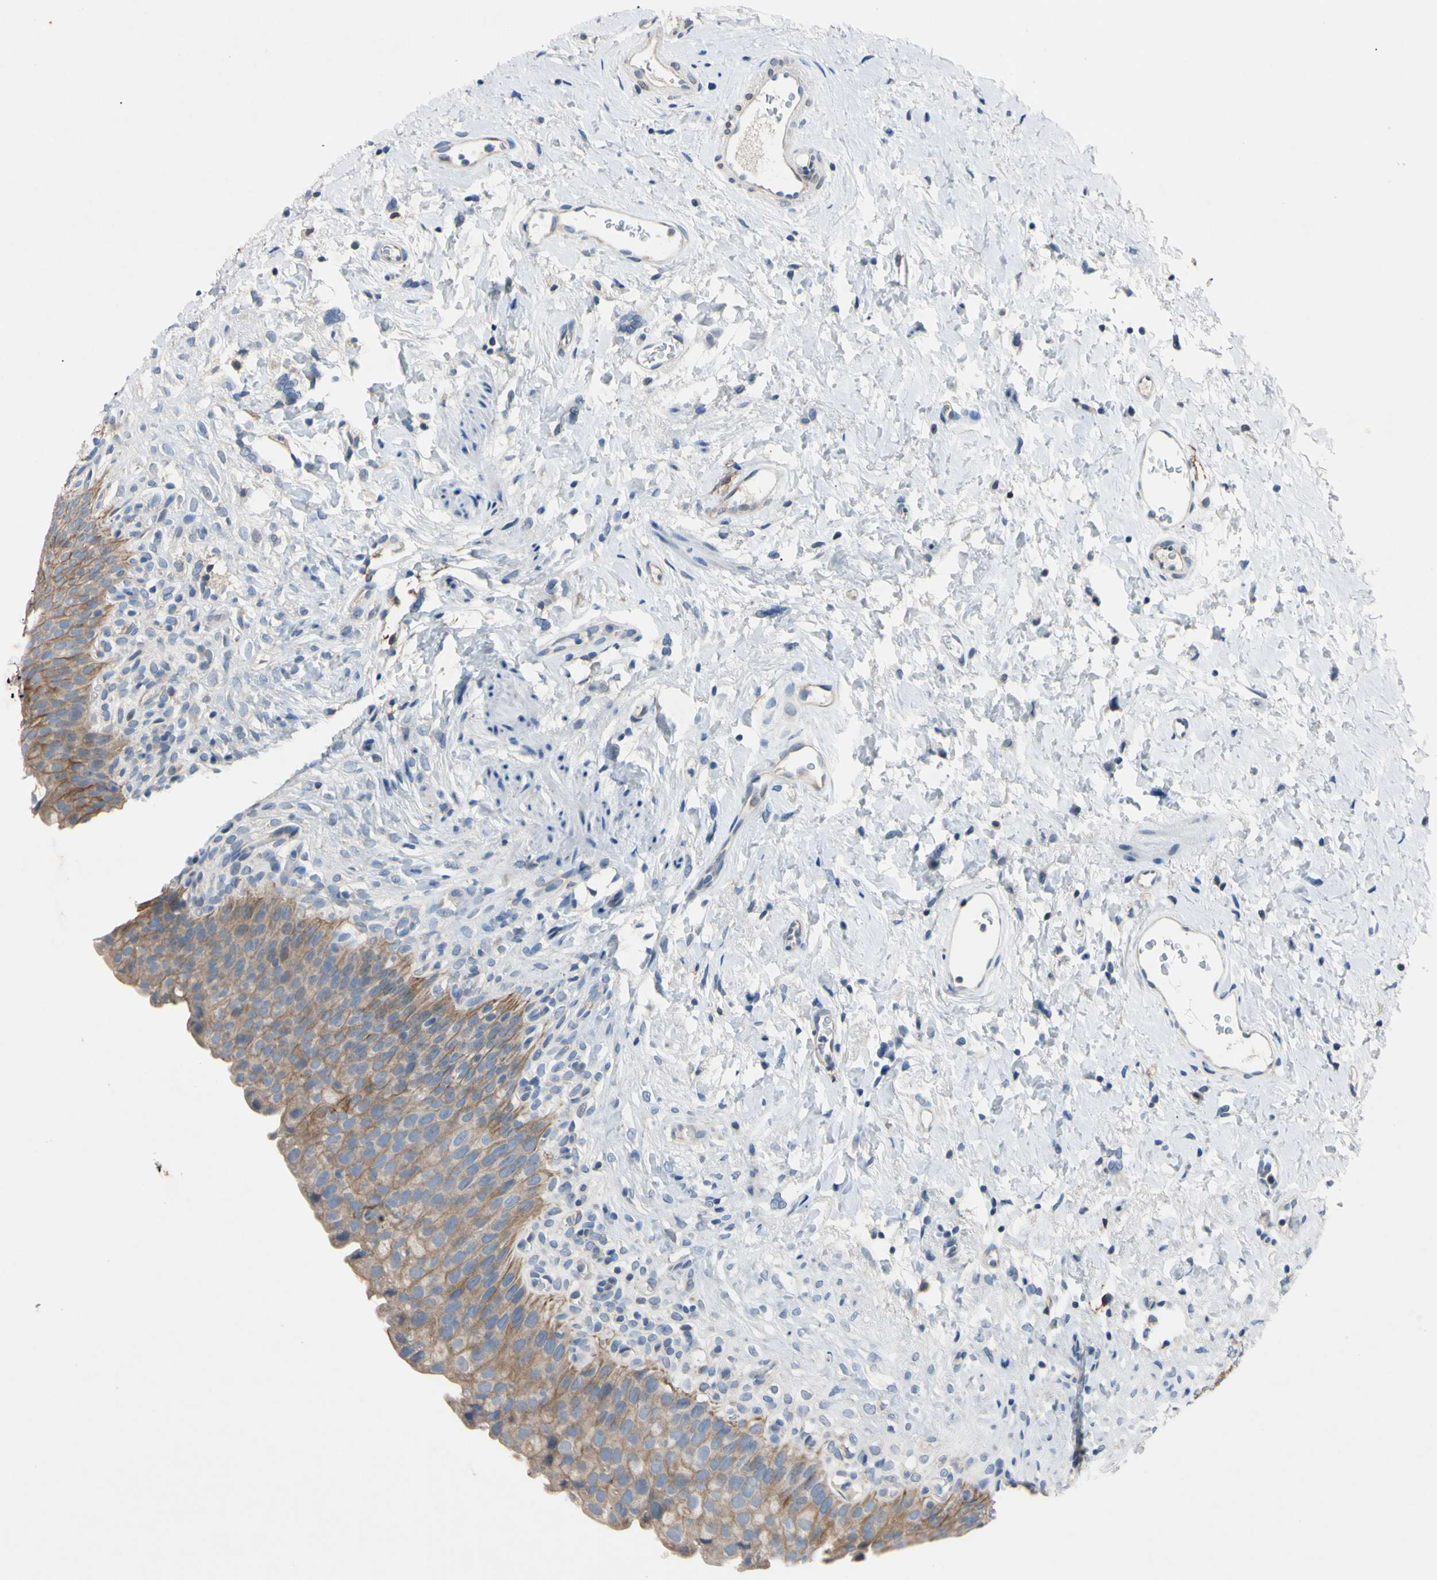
{"staining": {"intensity": "moderate", "quantity": ">75%", "location": "cytoplasmic/membranous"}, "tissue": "urinary bladder", "cell_type": "Urothelial cells", "image_type": "normal", "snomed": [{"axis": "morphology", "description": "Normal tissue, NOS"}, {"axis": "topography", "description": "Urinary bladder"}], "caption": "IHC micrograph of normal urinary bladder stained for a protein (brown), which displays medium levels of moderate cytoplasmic/membranous expression in about >75% of urothelial cells.", "gene": "PNKD", "patient": {"sex": "female", "age": 79}}